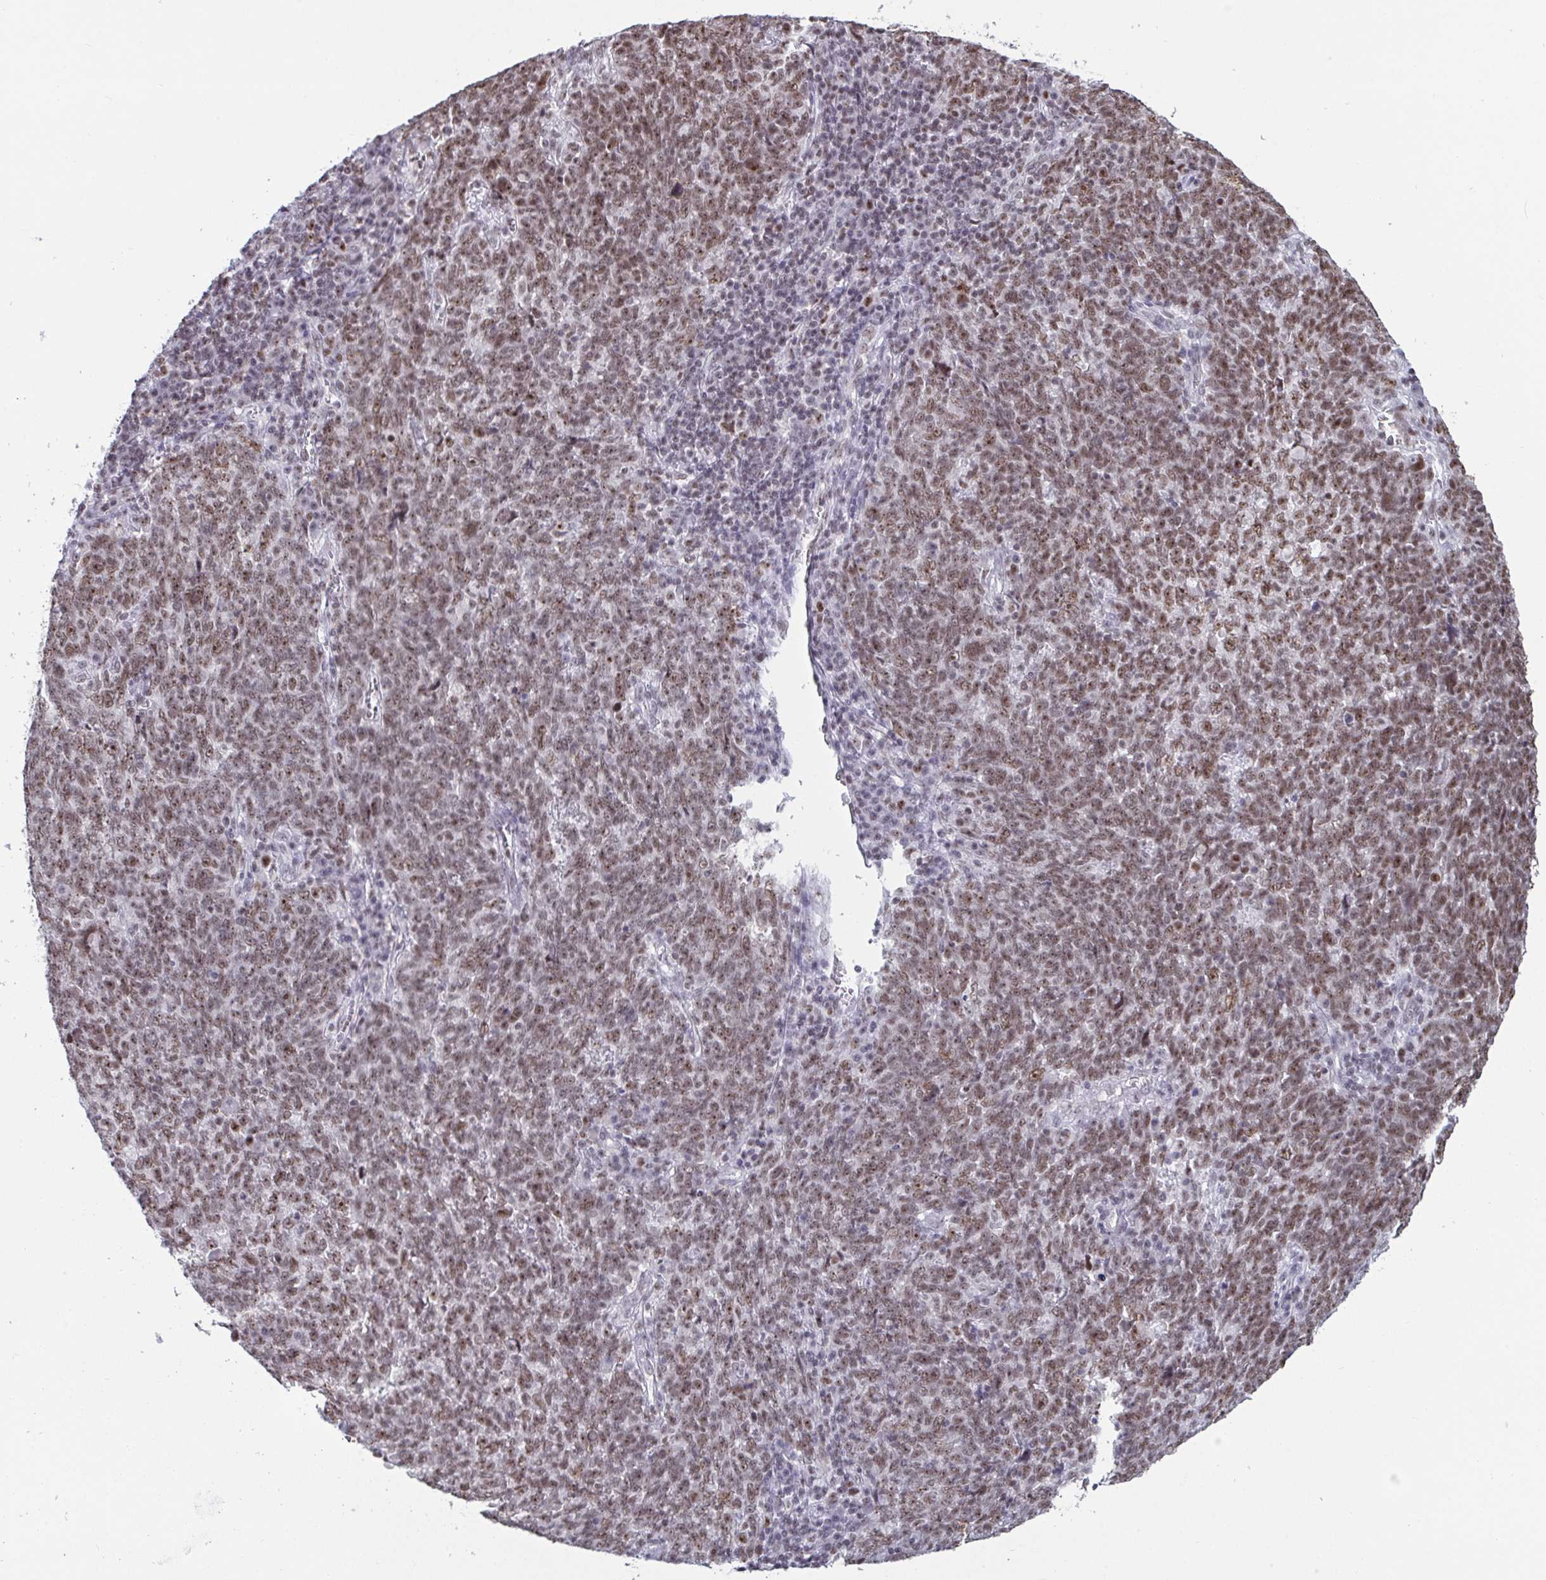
{"staining": {"intensity": "moderate", "quantity": ">75%", "location": "nuclear"}, "tissue": "lung cancer", "cell_type": "Tumor cells", "image_type": "cancer", "snomed": [{"axis": "morphology", "description": "Squamous cell carcinoma, NOS"}, {"axis": "topography", "description": "Lung"}], "caption": "About >75% of tumor cells in lung cancer (squamous cell carcinoma) demonstrate moderate nuclear protein staining as visualized by brown immunohistochemical staining.", "gene": "SUPT16H", "patient": {"sex": "female", "age": 72}}